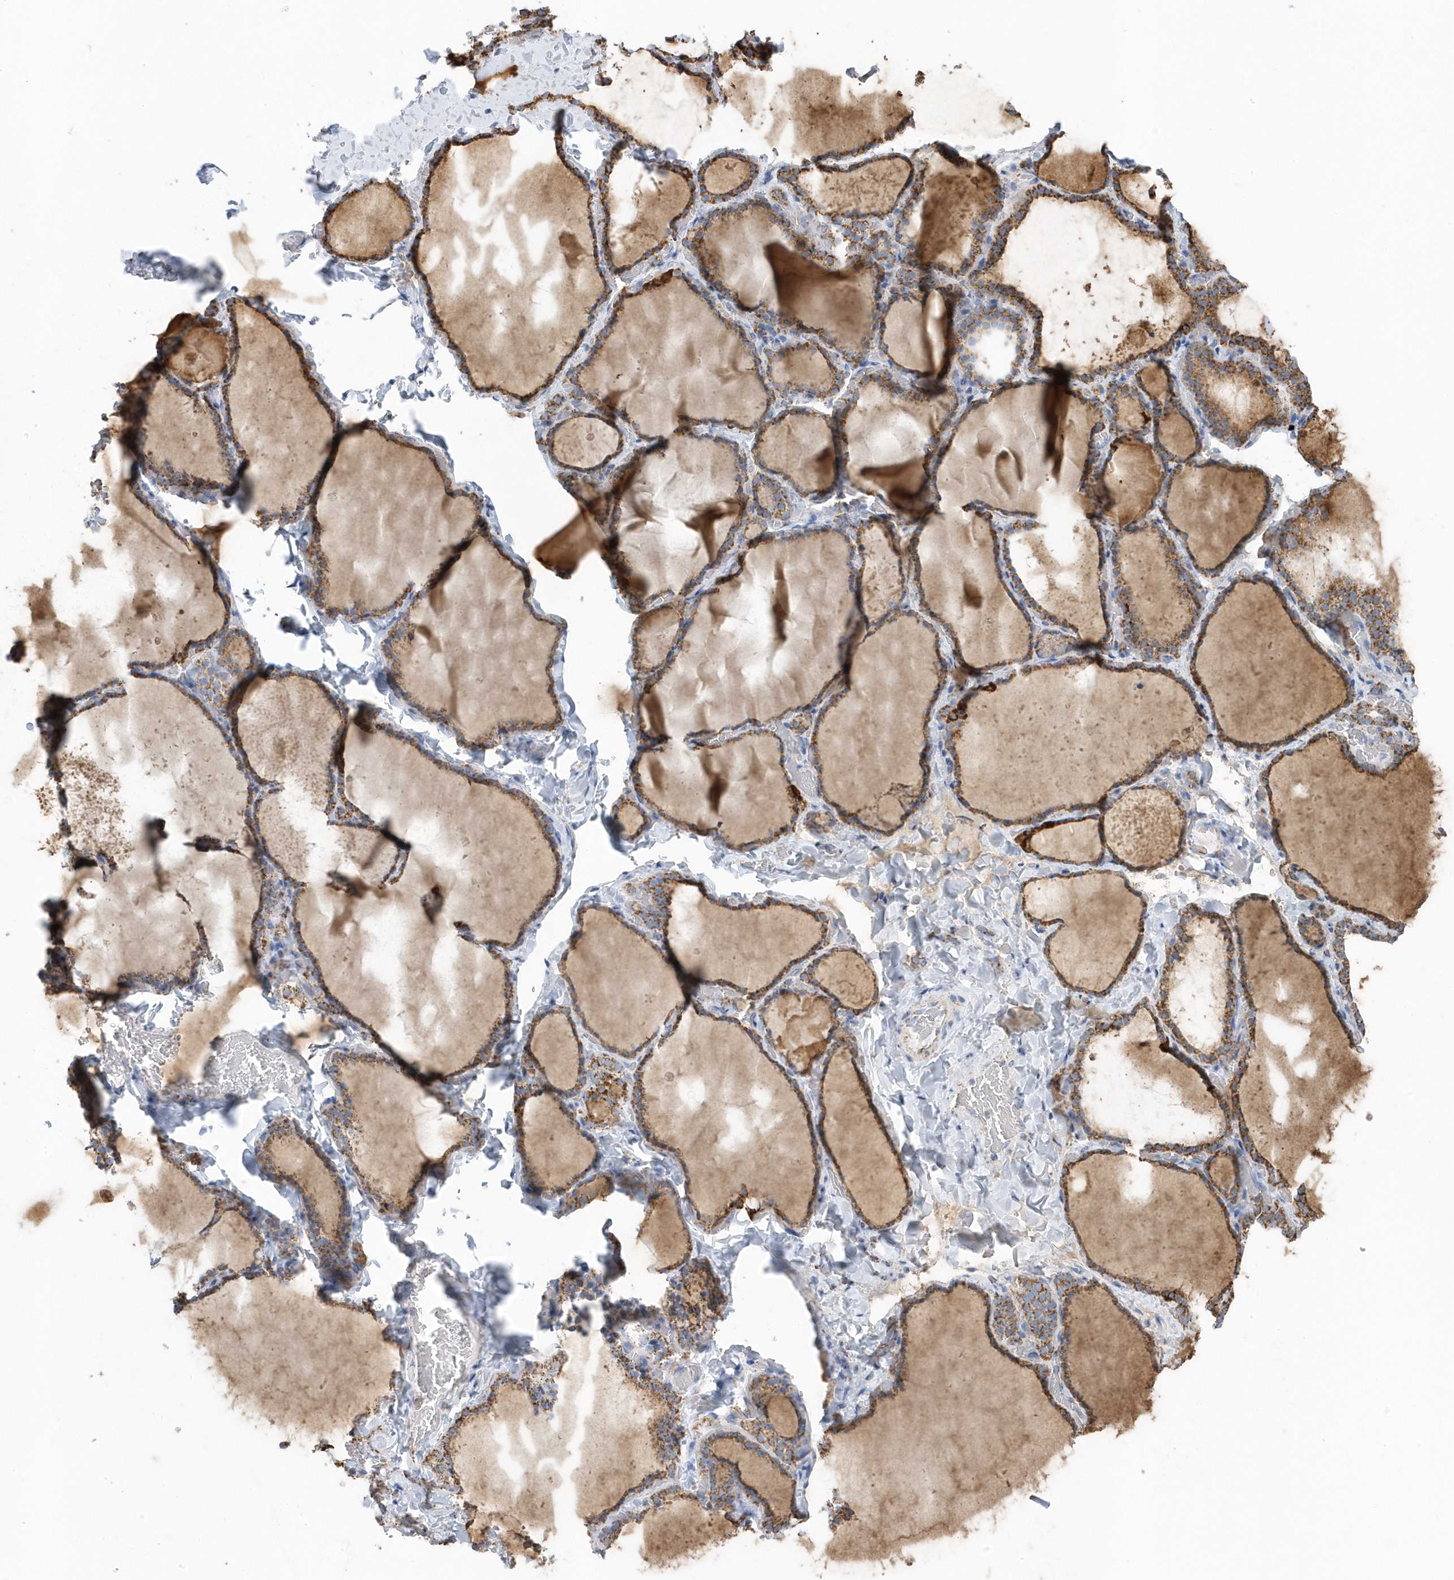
{"staining": {"intensity": "strong", "quantity": ">75%", "location": "cytoplasmic/membranous"}, "tissue": "thyroid gland", "cell_type": "Glandular cells", "image_type": "normal", "snomed": [{"axis": "morphology", "description": "Normal tissue, NOS"}, {"axis": "topography", "description": "Thyroid gland"}], "caption": "This histopathology image displays IHC staining of unremarkable thyroid gland, with high strong cytoplasmic/membranous expression in about >75% of glandular cells.", "gene": "GTPBP8", "patient": {"sex": "female", "age": 22}}